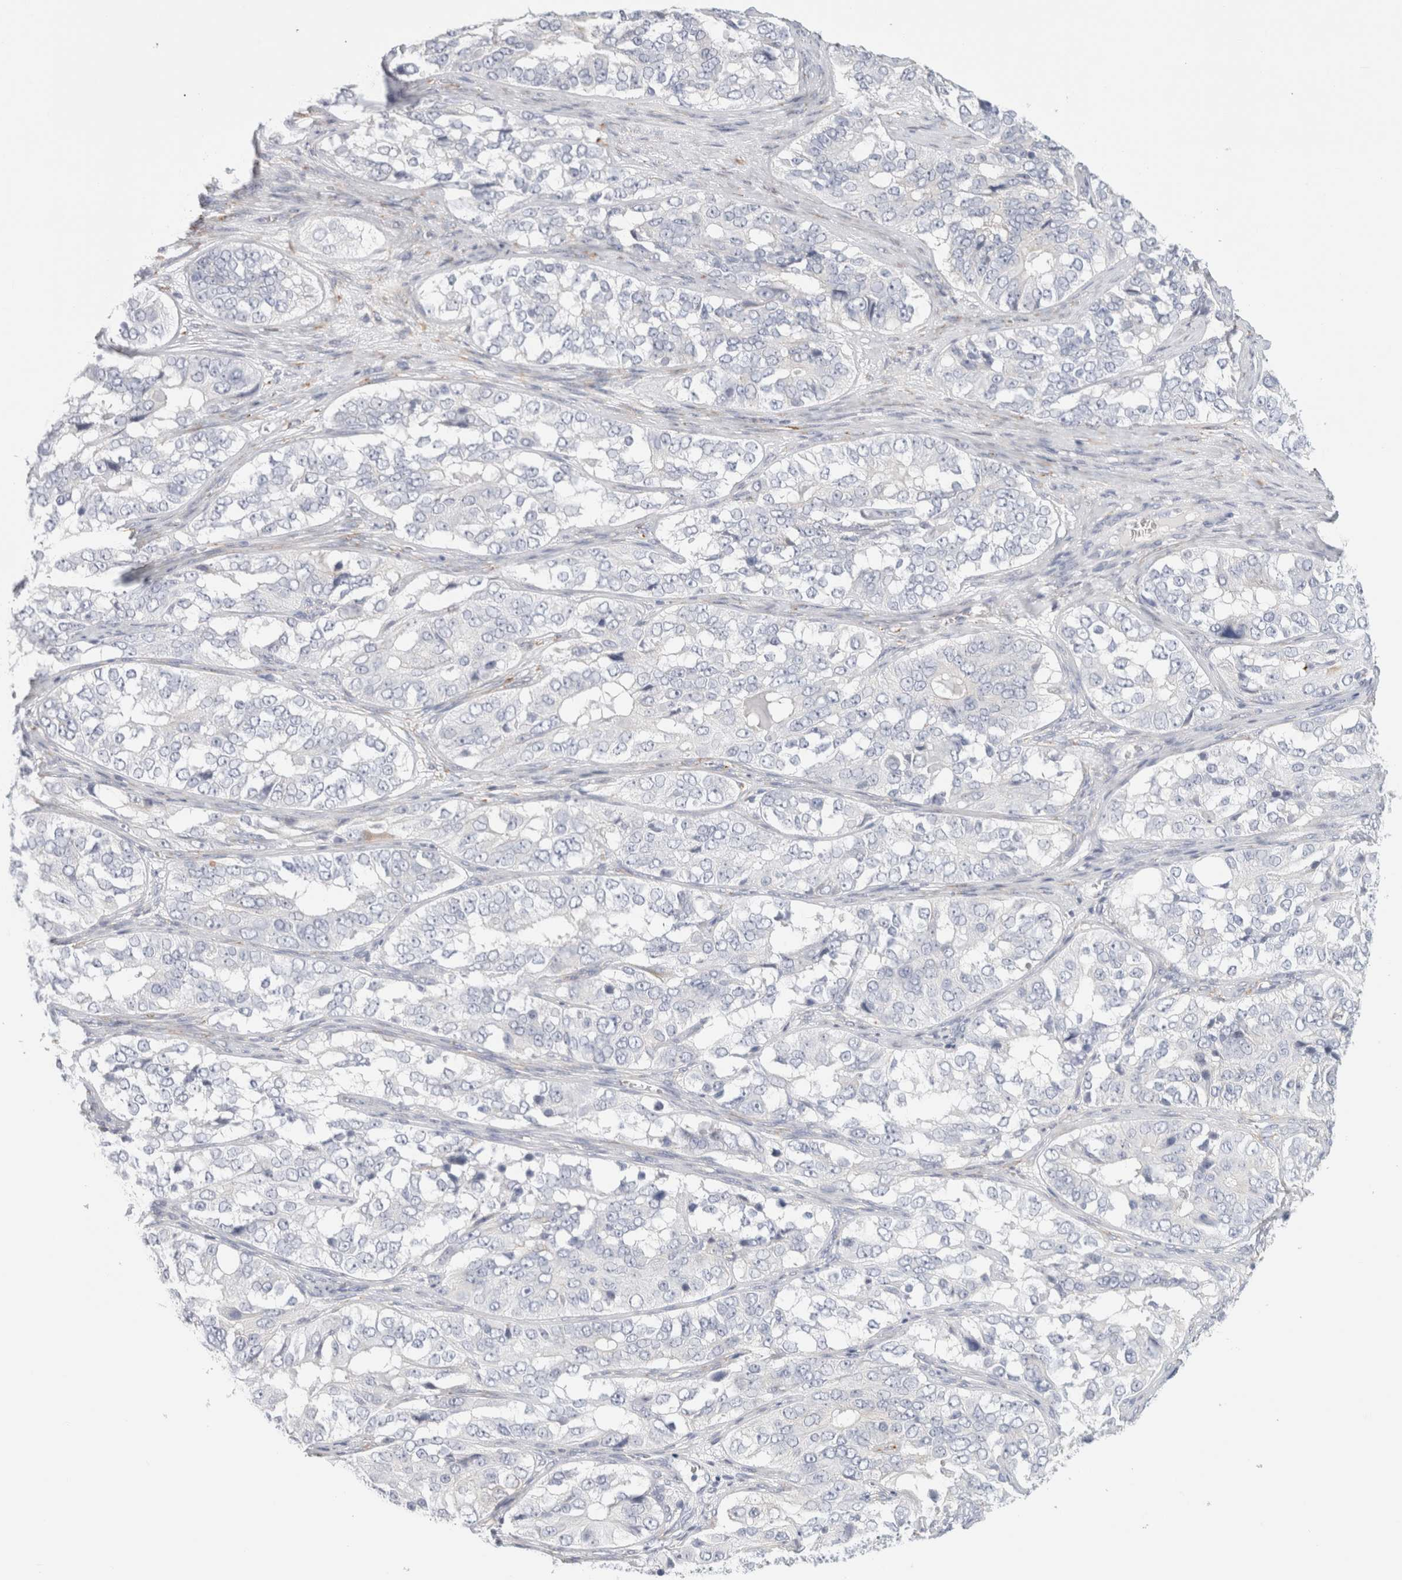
{"staining": {"intensity": "negative", "quantity": "none", "location": "none"}, "tissue": "ovarian cancer", "cell_type": "Tumor cells", "image_type": "cancer", "snomed": [{"axis": "morphology", "description": "Carcinoma, endometroid"}, {"axis": "topography", "description": "Ovary"}], "caption": "Immunohistochemistry (IHC) micrograph of ovarian endometroid carcinoma stained for a protein (brown), which demonstrates no positivity in tumor cells. (DAB (3,3'-diaminobenzidine) immunohistochemistry, high magnification).", "gene": "RTN4", "patient": {"sex": "female", "age": 51}}